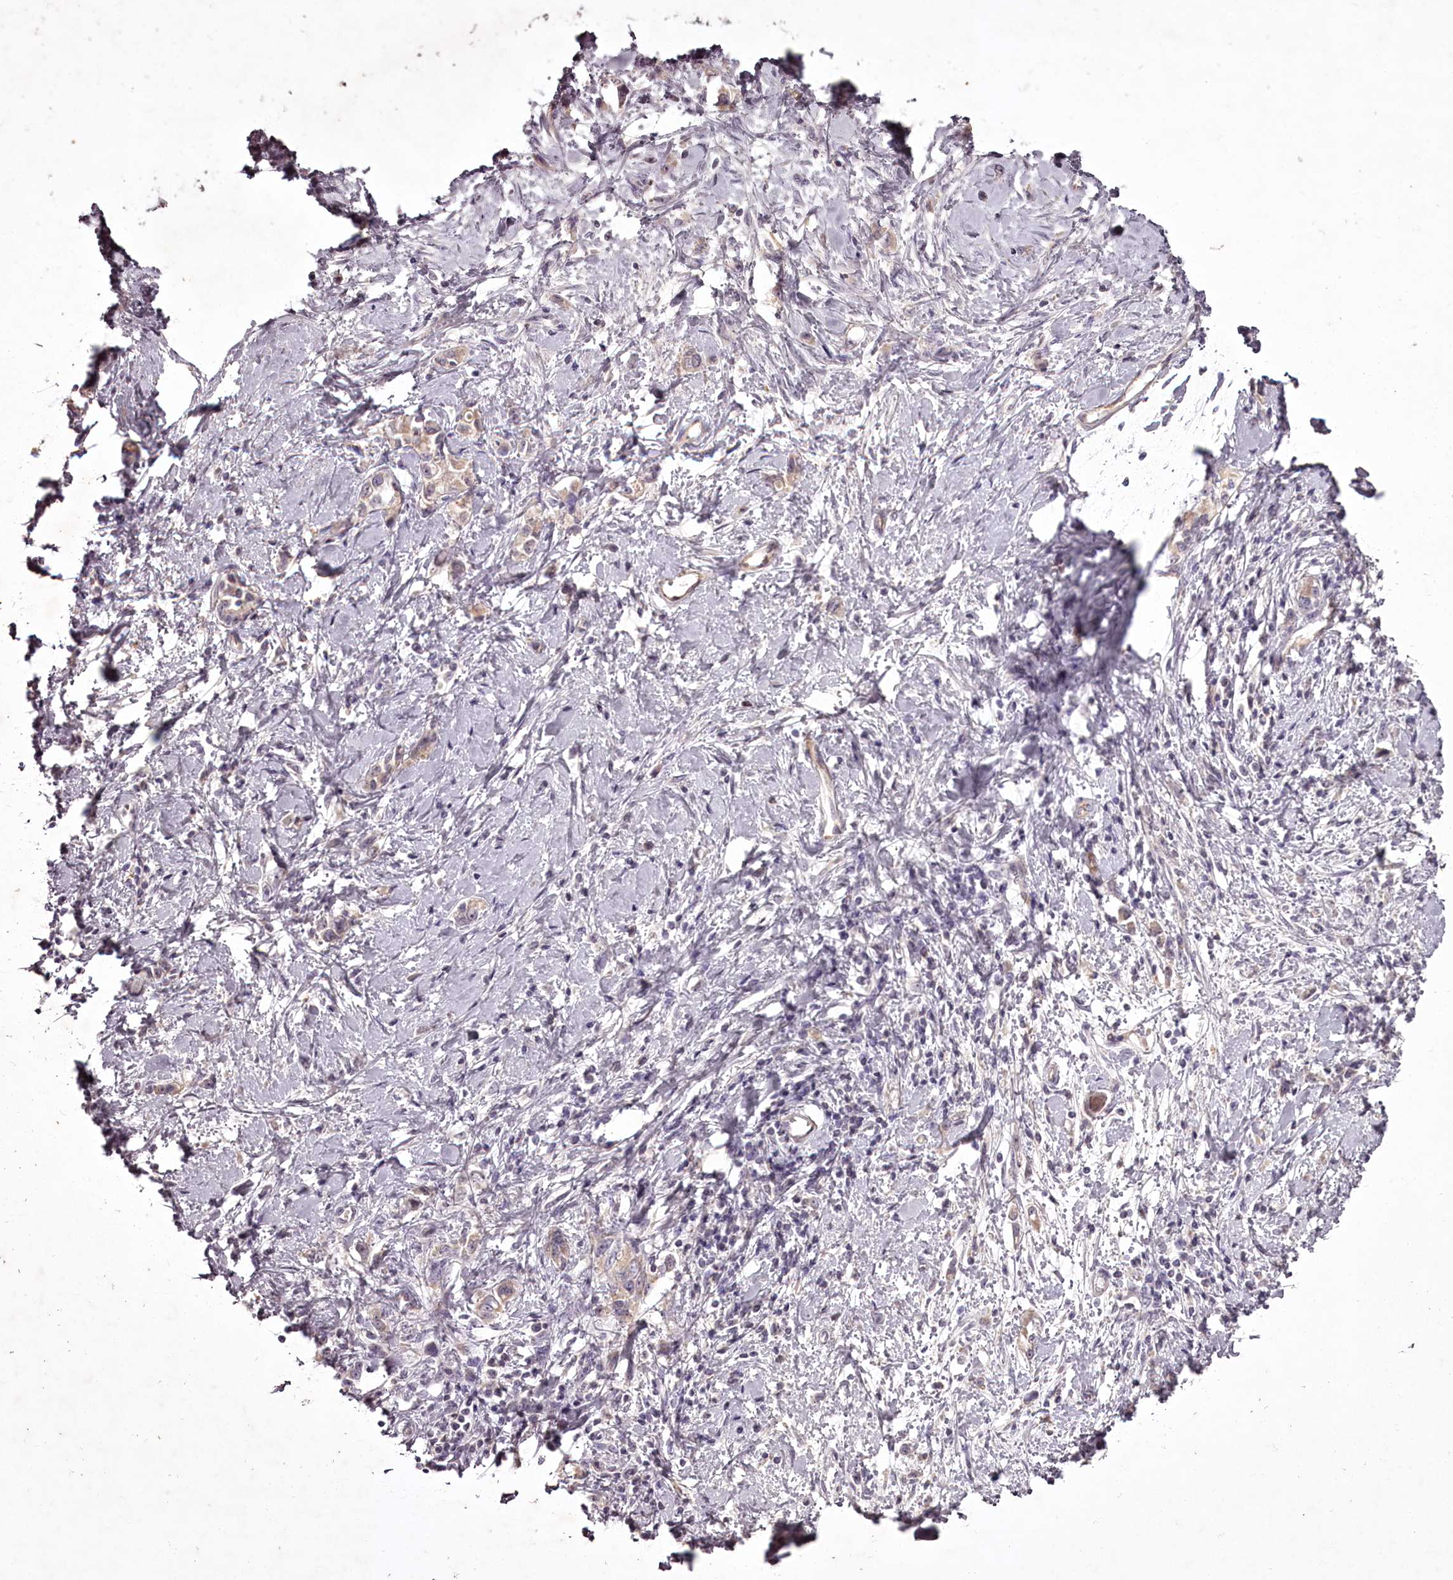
{"staining": {"intensity": "negative", "quantity": "none", "location": "none"}, "tissue": "stomach cancer", "cell_type": "Tumor cells", "image_type": "cancer", "snomed": [{"axis": "morphology", "description": "Adenocarcinoma, NOS"}, {"axis": "topography", "description": "Stomach"}], "caption": "This is an IHC micrograph of human adenocarcinoma (stomach). There is no expression in tumor cells.", "gene": "RBMXL2", "patient": {"sex": "female", "age": 76}}